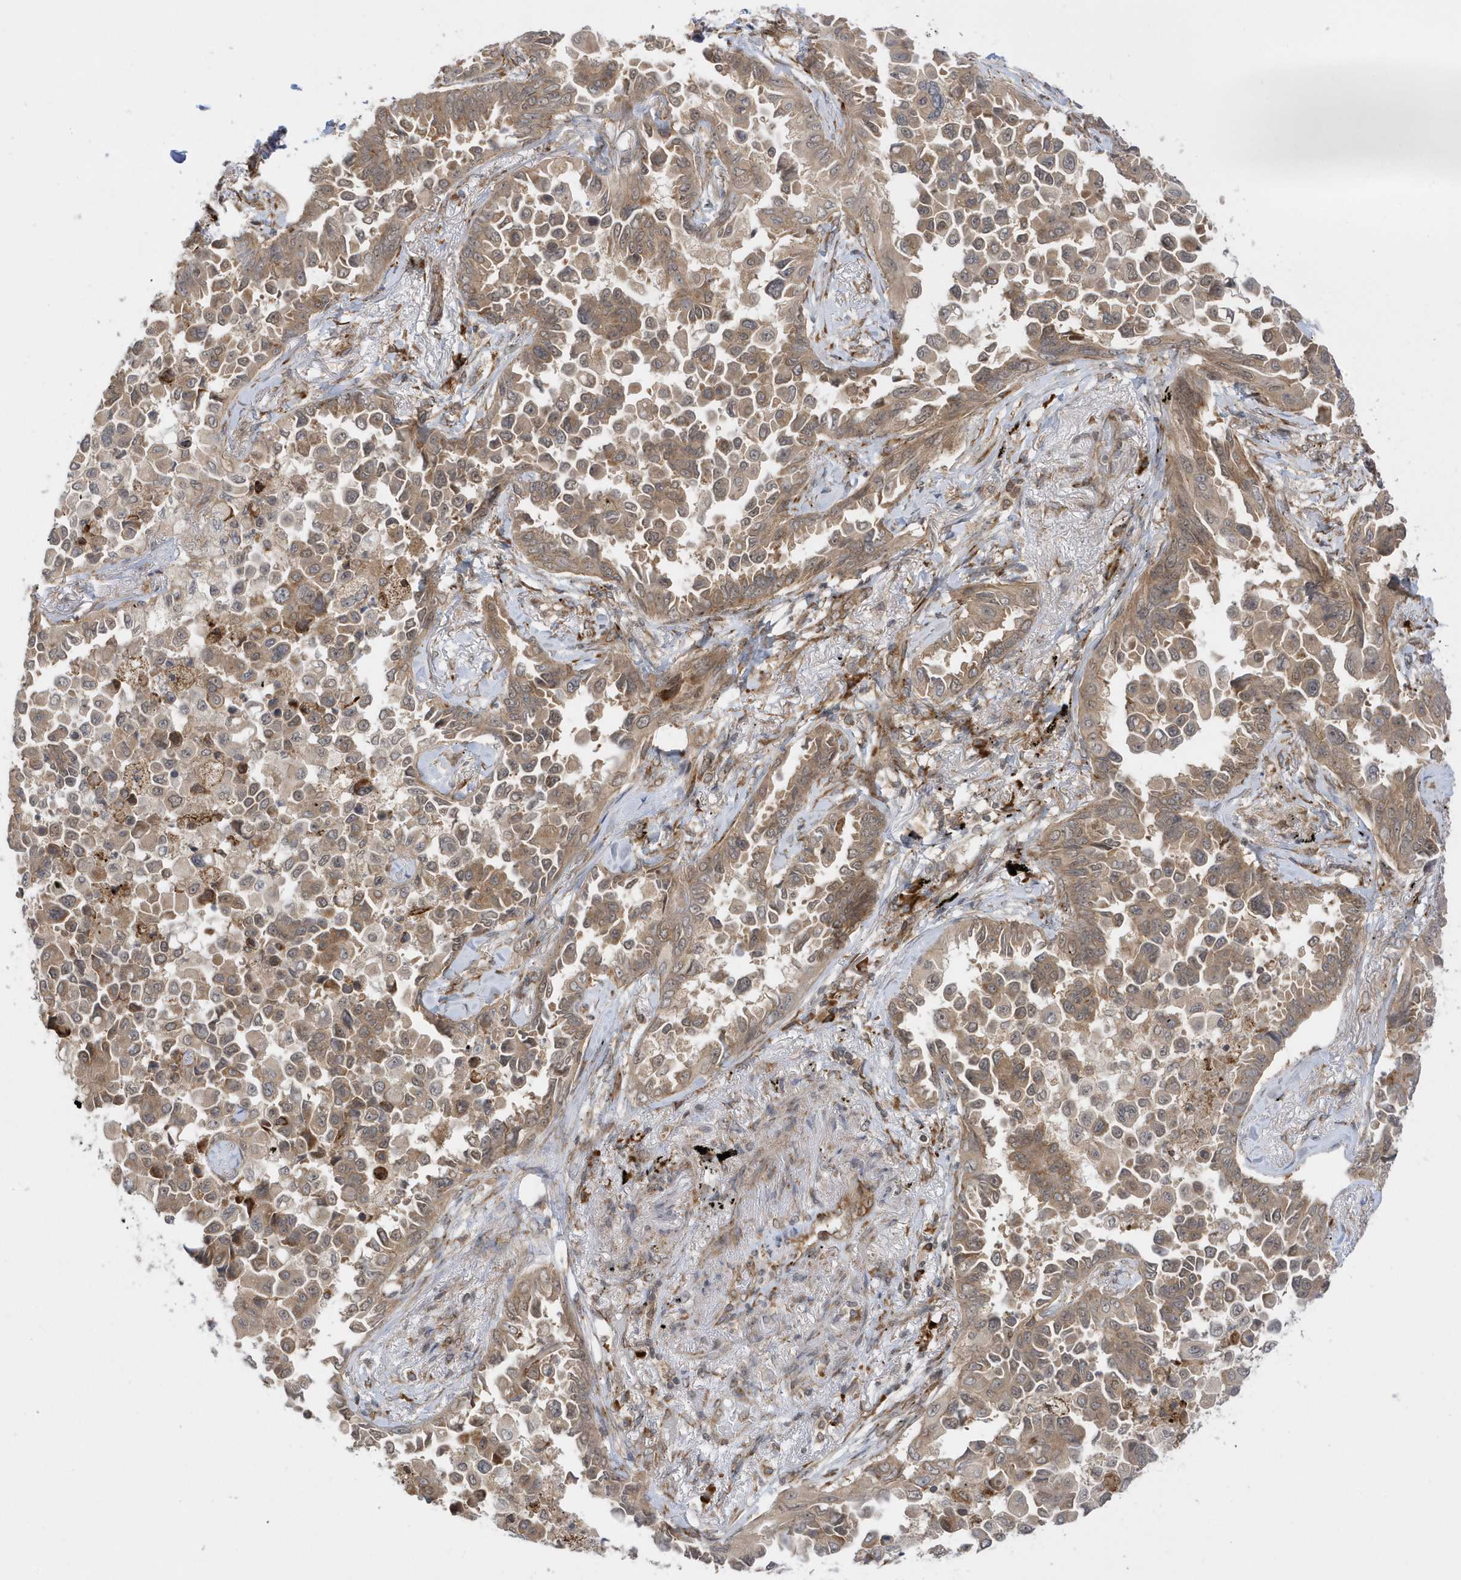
{"staining": {"intensity": "moderate", "quantity": ">75%", "location": "cytoplasmic/membranous"}, "tissue": "lung cancer", "cell_type": "Tumor cells", "image_type": "cancer", "snomed": [{"axis": "morphology", "description": "Adenocarcinoma, NOS"}, {"axis": "topography", "description": "Lung"}], "caption": "Immunohistochemical staining of human lung cancer reveals medium levels of moderate cytoplasmic/membranous protein positivity in about >75% of tumor cells.", "gene": "METTL21A", "patient": {"sex": "female", "age": 67}}